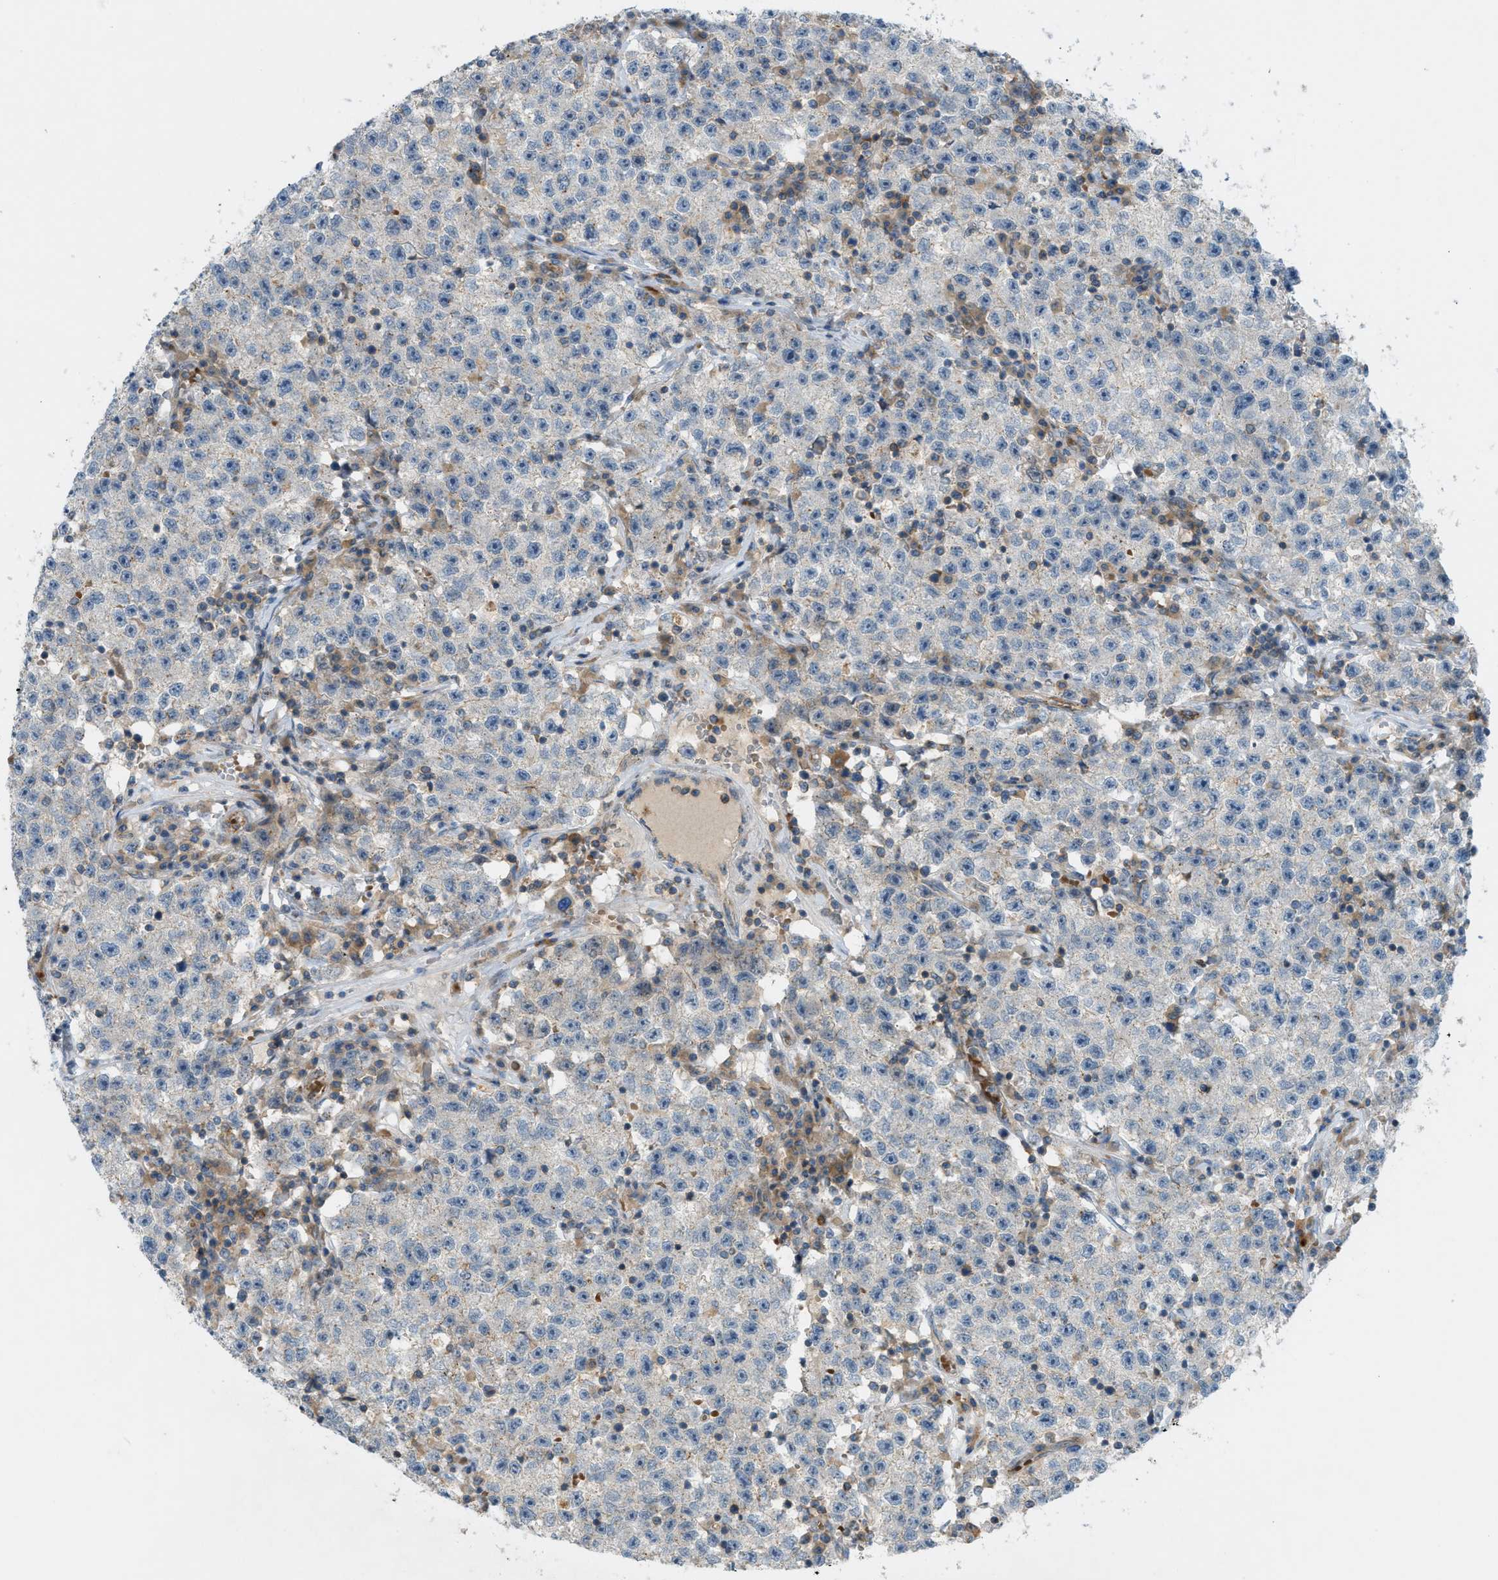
{"staining": {"intensity": "negative", "quantity": "none", "location": "none"}, "tissue": "testis cancer", "cell_type": "Tumor cells", "image_type": "cancer", "snomed": [{"axis": "morphology", "description": "Seminoma, NOS"}, {"axis": "topography", "description": "Testis"}], "caption": "Immunohistochemical staining of human testis seminoma exhibits no significant staining in tumor cells.", "gene": "GRK6", "patient": {"sex": "male", "age": 22}}